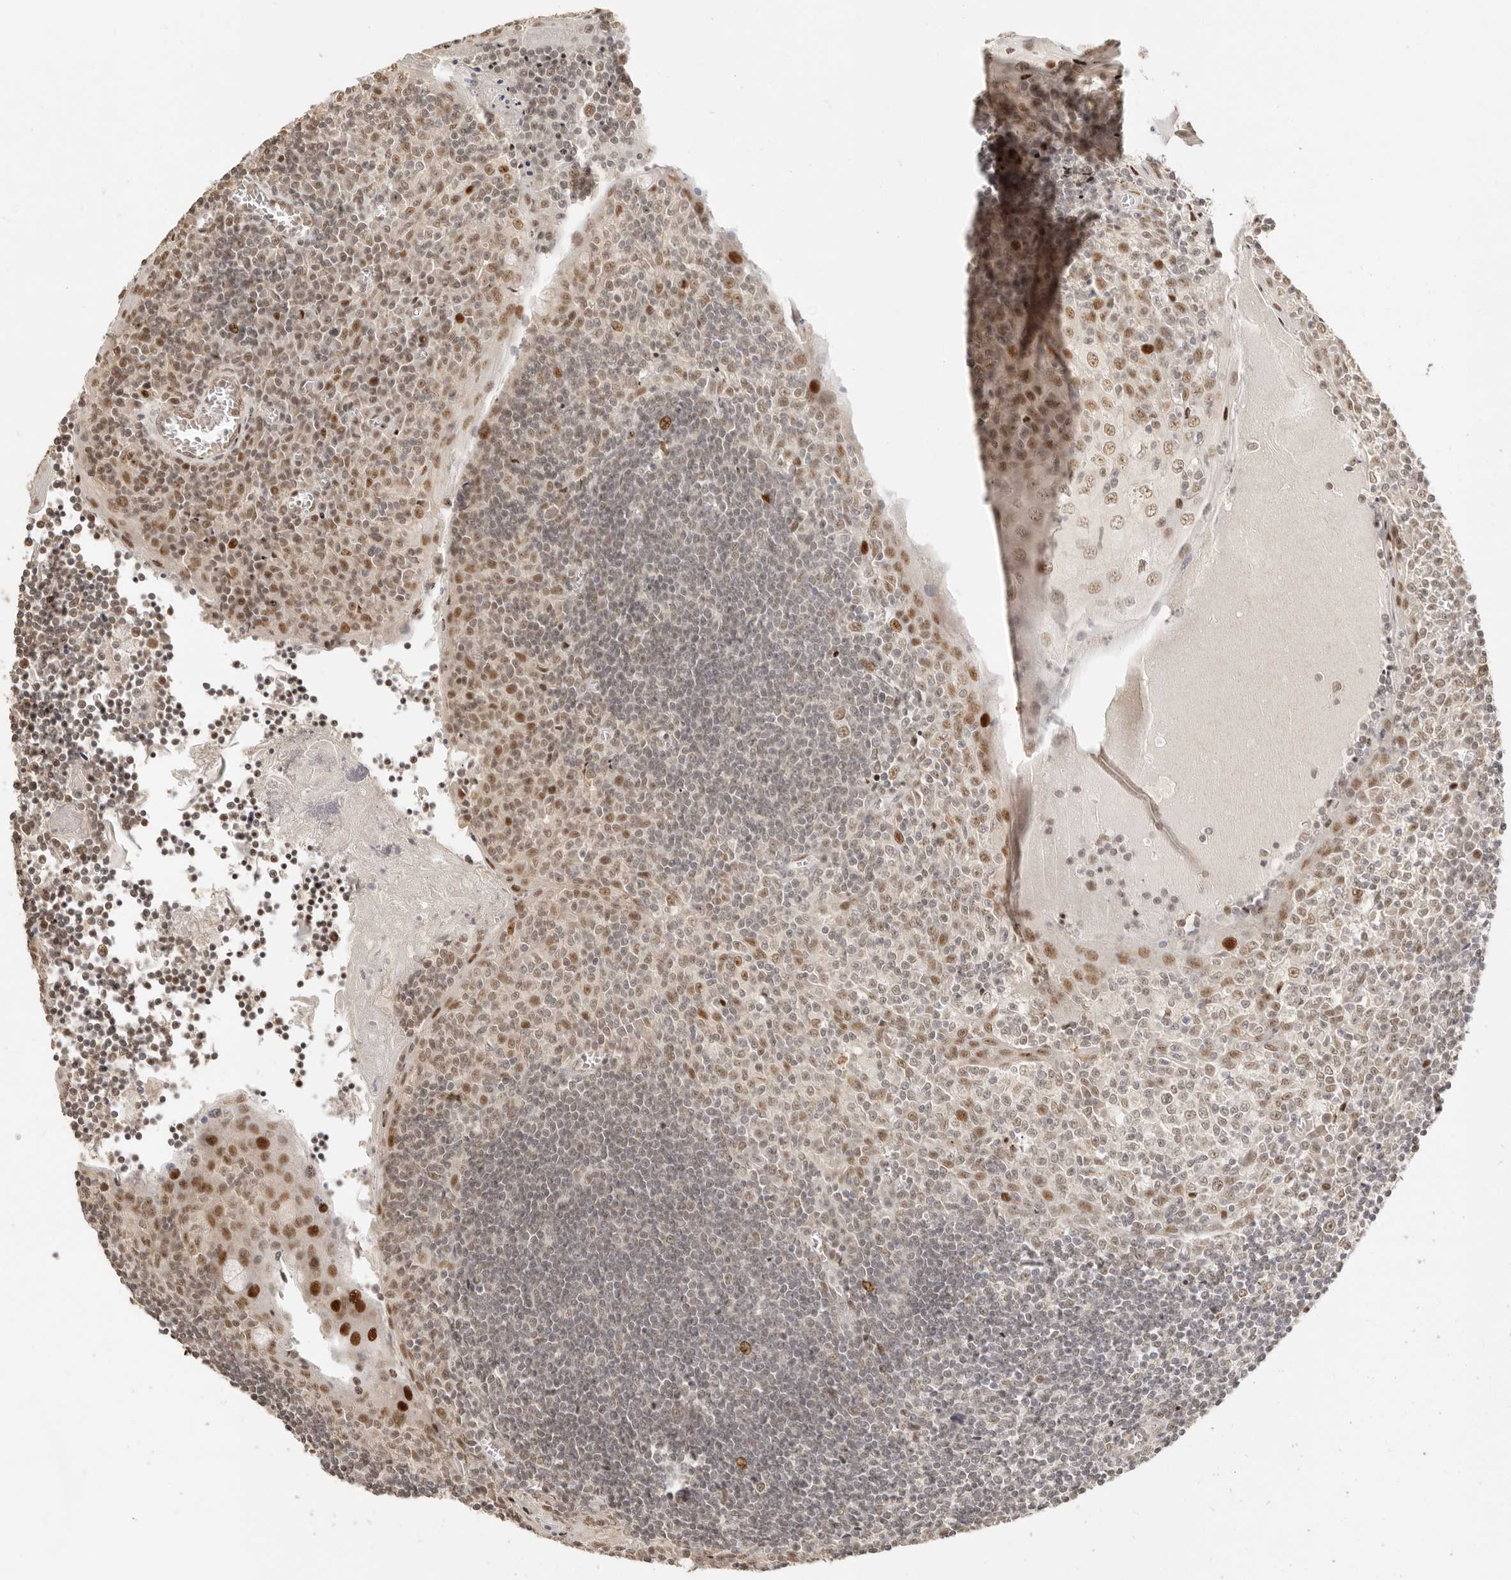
{"staining": {"intensity": "negative", "quantity": "none", "location": "none"}, "tissue": "tonsil", "cell_type": "Germinal center cells", "image_type": "normal", "snomed": [{"axis": "morphology", "description": "Normal tissue, NOS"}, {"axis": "topography", "description": "Tonsil"}], "caption": "There is no significant staining in germinal center cells of tonsil. (DAB (3,3'-diaminobenzidine) IHC visualized using brightfield microscopy, high magnification).", "gene": "GPBP1L1", "patient": {"sex": "male", "age": 27}}